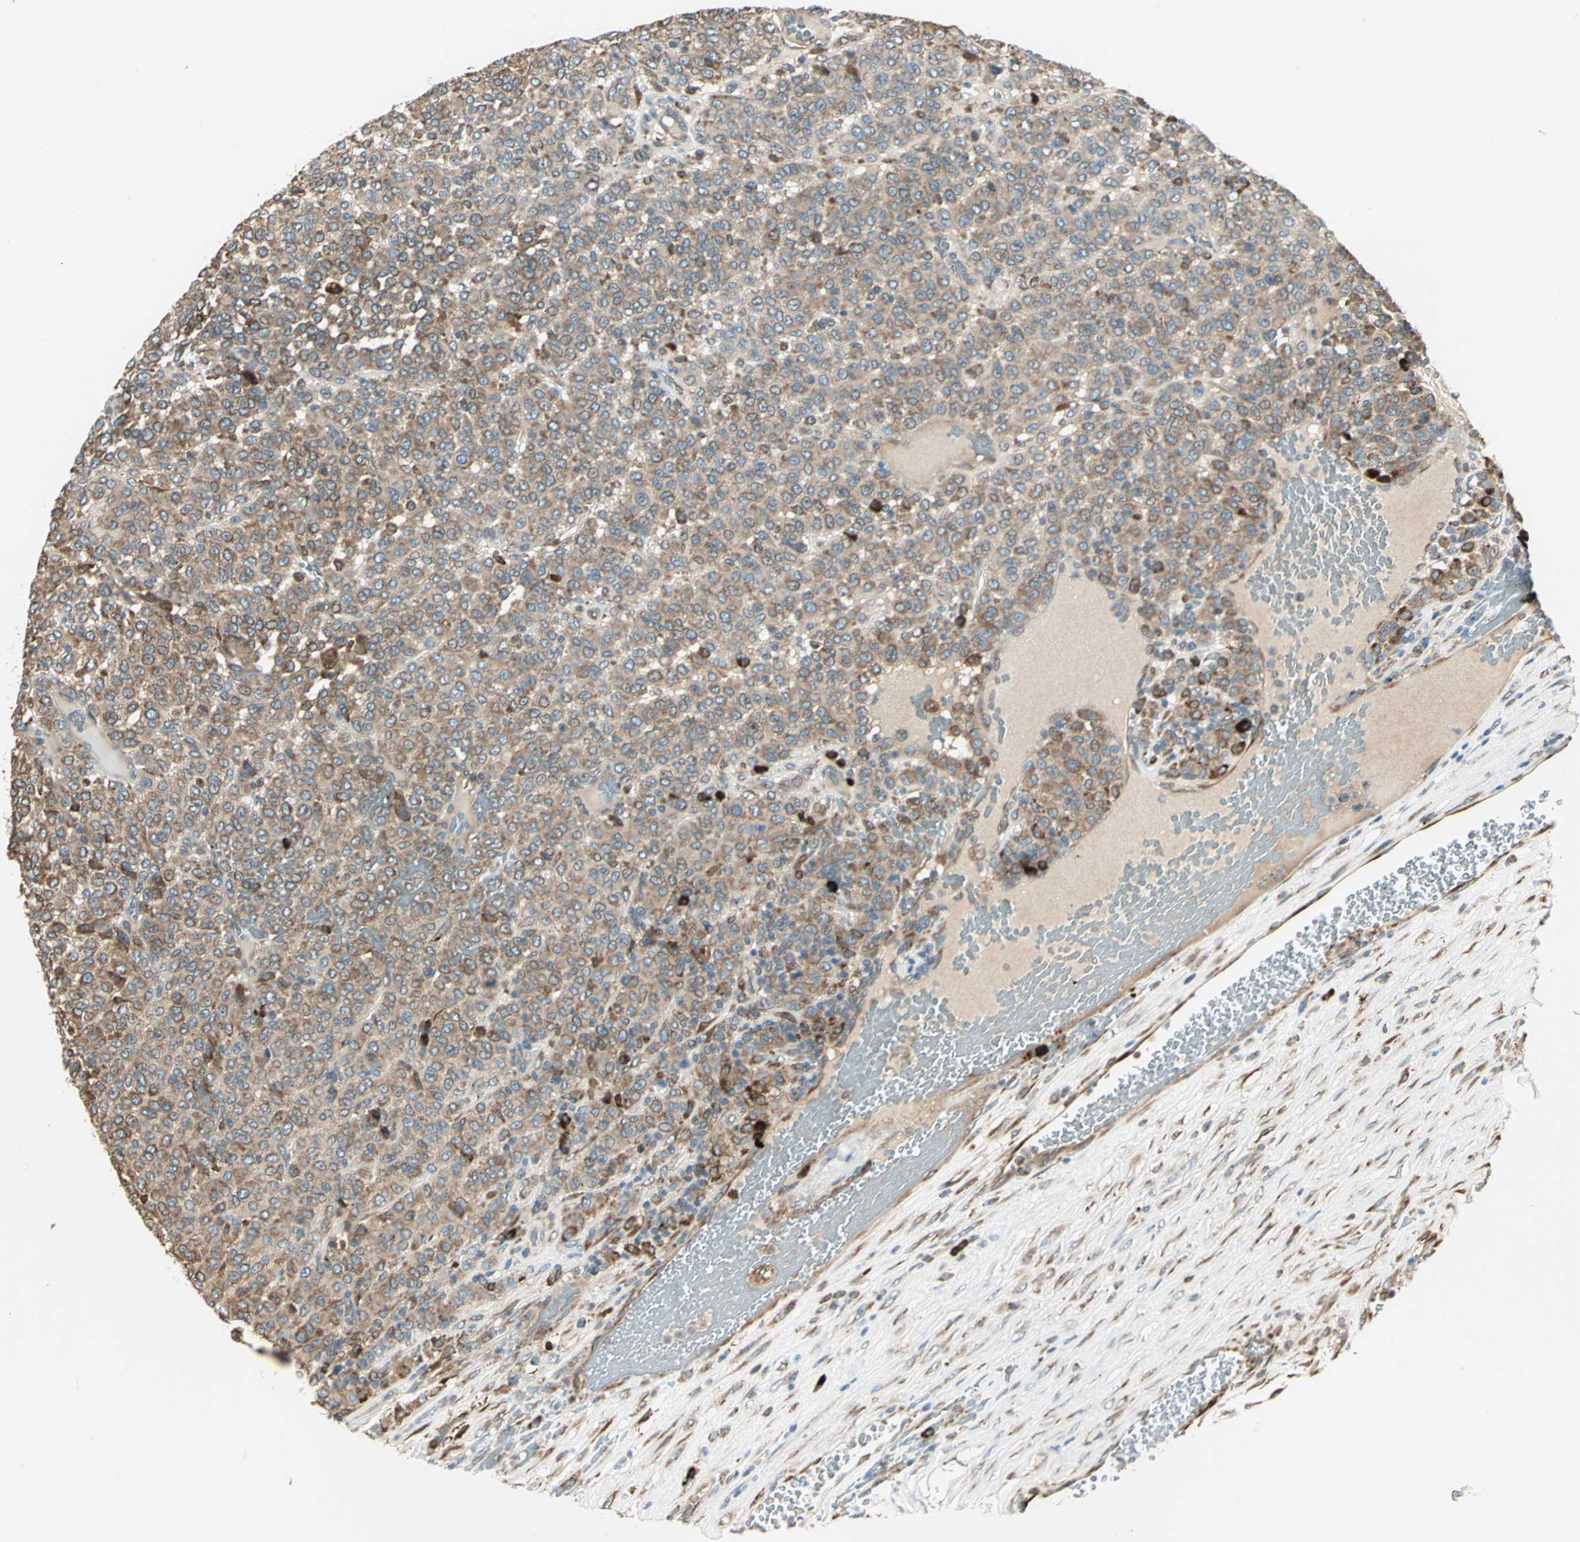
{"staining": {"intensity": "moderate", "quantity": ">75%", "location": "cytoplasmic/membranous"}, "tissue": "melanoma", "cell_type": "Tumor cells", "image_type": "cancer", "snomed": [{"axis": "morphology", "description": "Malignant melanoma, Metastatic site"}, {"axis": "topography", "description": "Pancreas"}], "caption": "Moderate cytoplasmic/membranous expression for a protein is identified in approximately >75% of tumor cells of malignant melanoma (metastatic site) using IHC.", "gene": "PDIA4", "patient": {"sex": "female", "age": 30}}